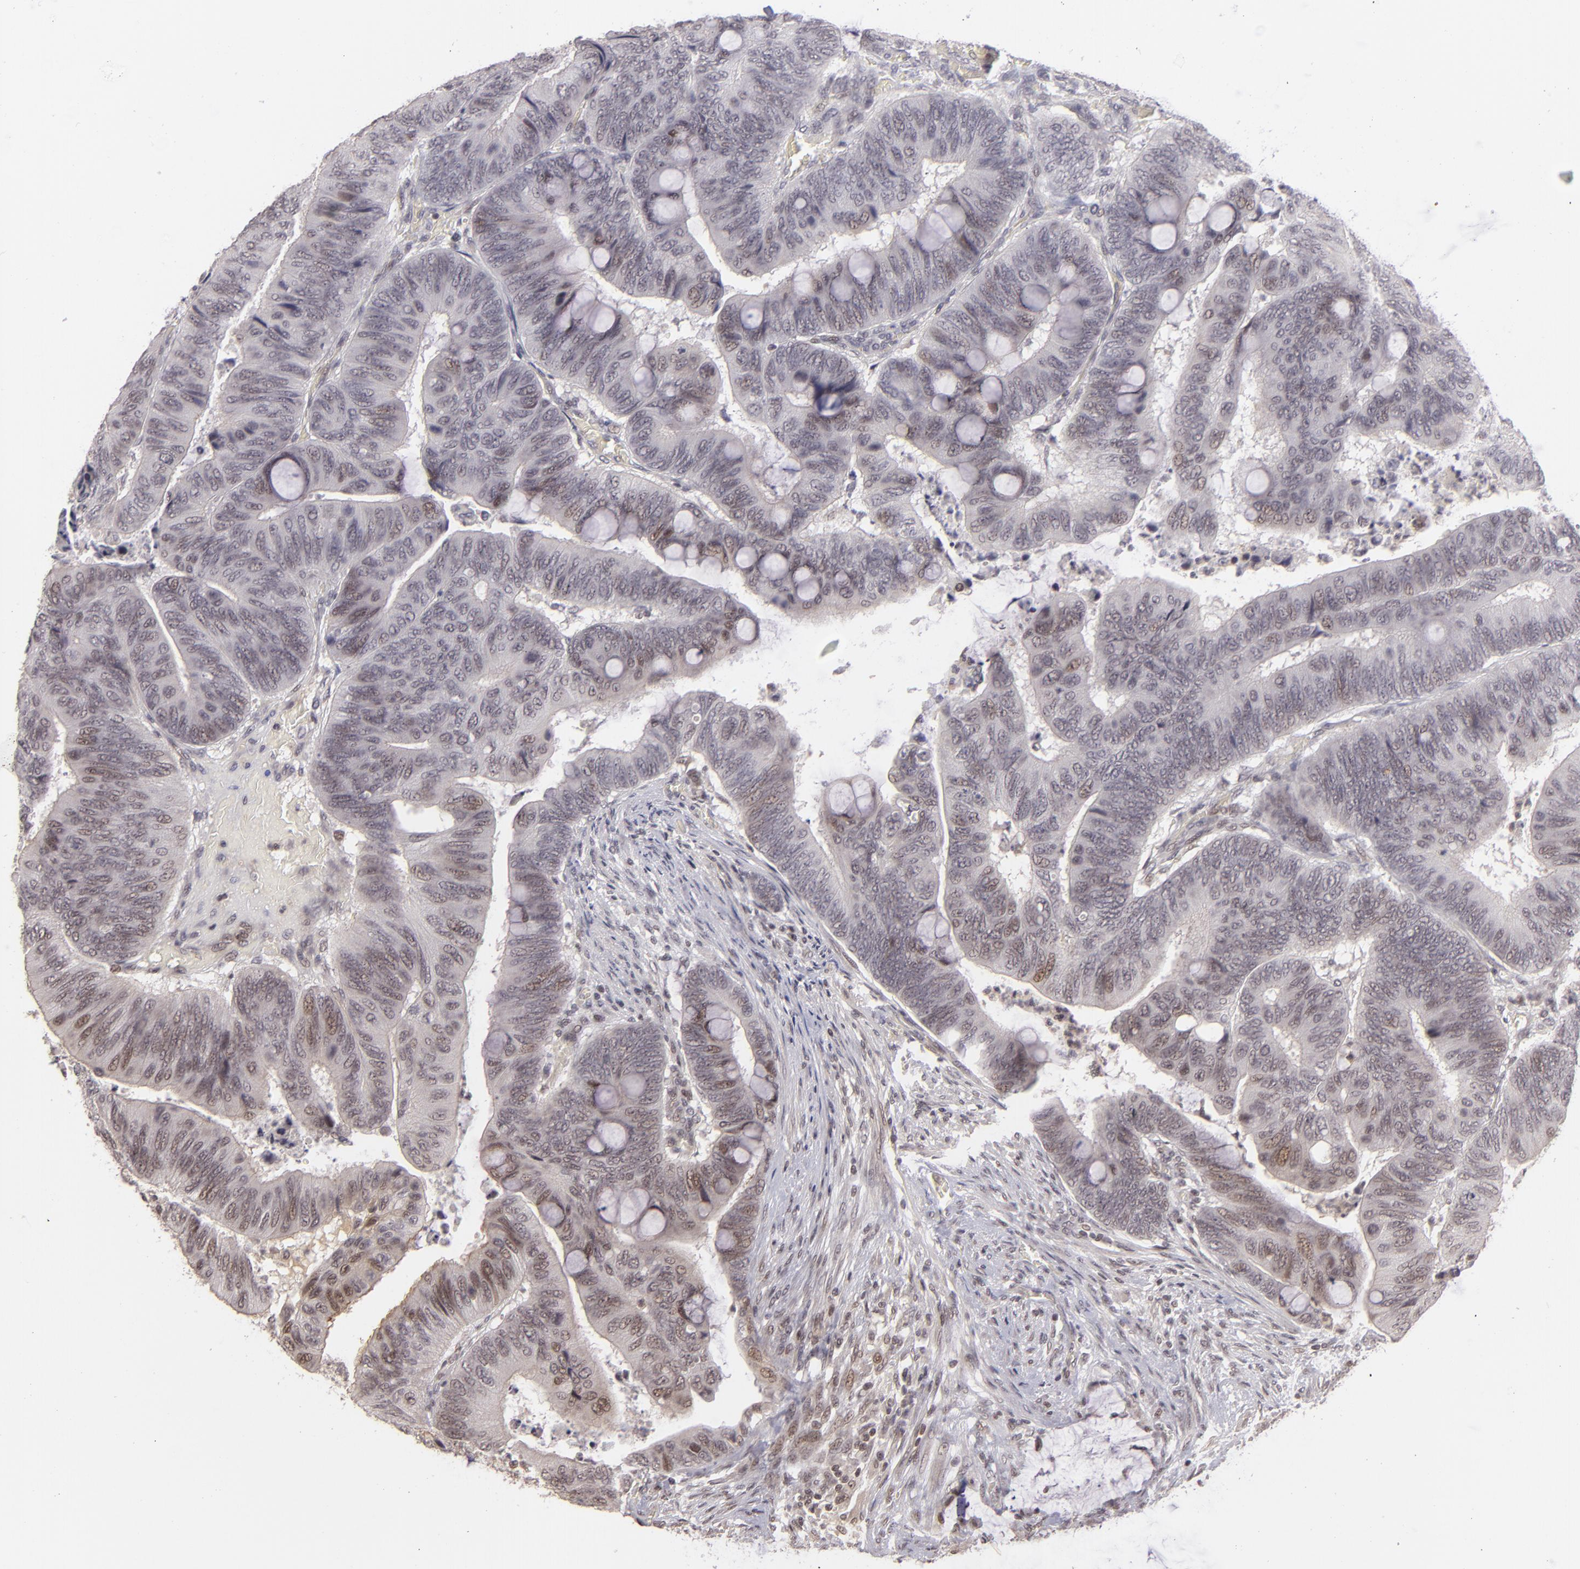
{"staining": {"intensity": "moderate", "quantity": "<25%", "location": "nuclear"}, "tissue": "colorectal cancer", "cell_type": "Tumor cells", "image_type": "cancer", "snomed": [{"axis": "morphology", "description": "Normal tissue, NOS"}, {"axis": "morphology", "description": "Adenocarcinoma, NOS"}, {"axis": "topography", "description": "Rectum"}], "caption": "Immunohistochemistry (DAB) staining of colorectal cancer (adenocarcinoma) shows moderate nuclear protein staining in approximately <25% of tumor cells.", "gene": "RARB", "patient": {"sex": "male", "age": 92}}